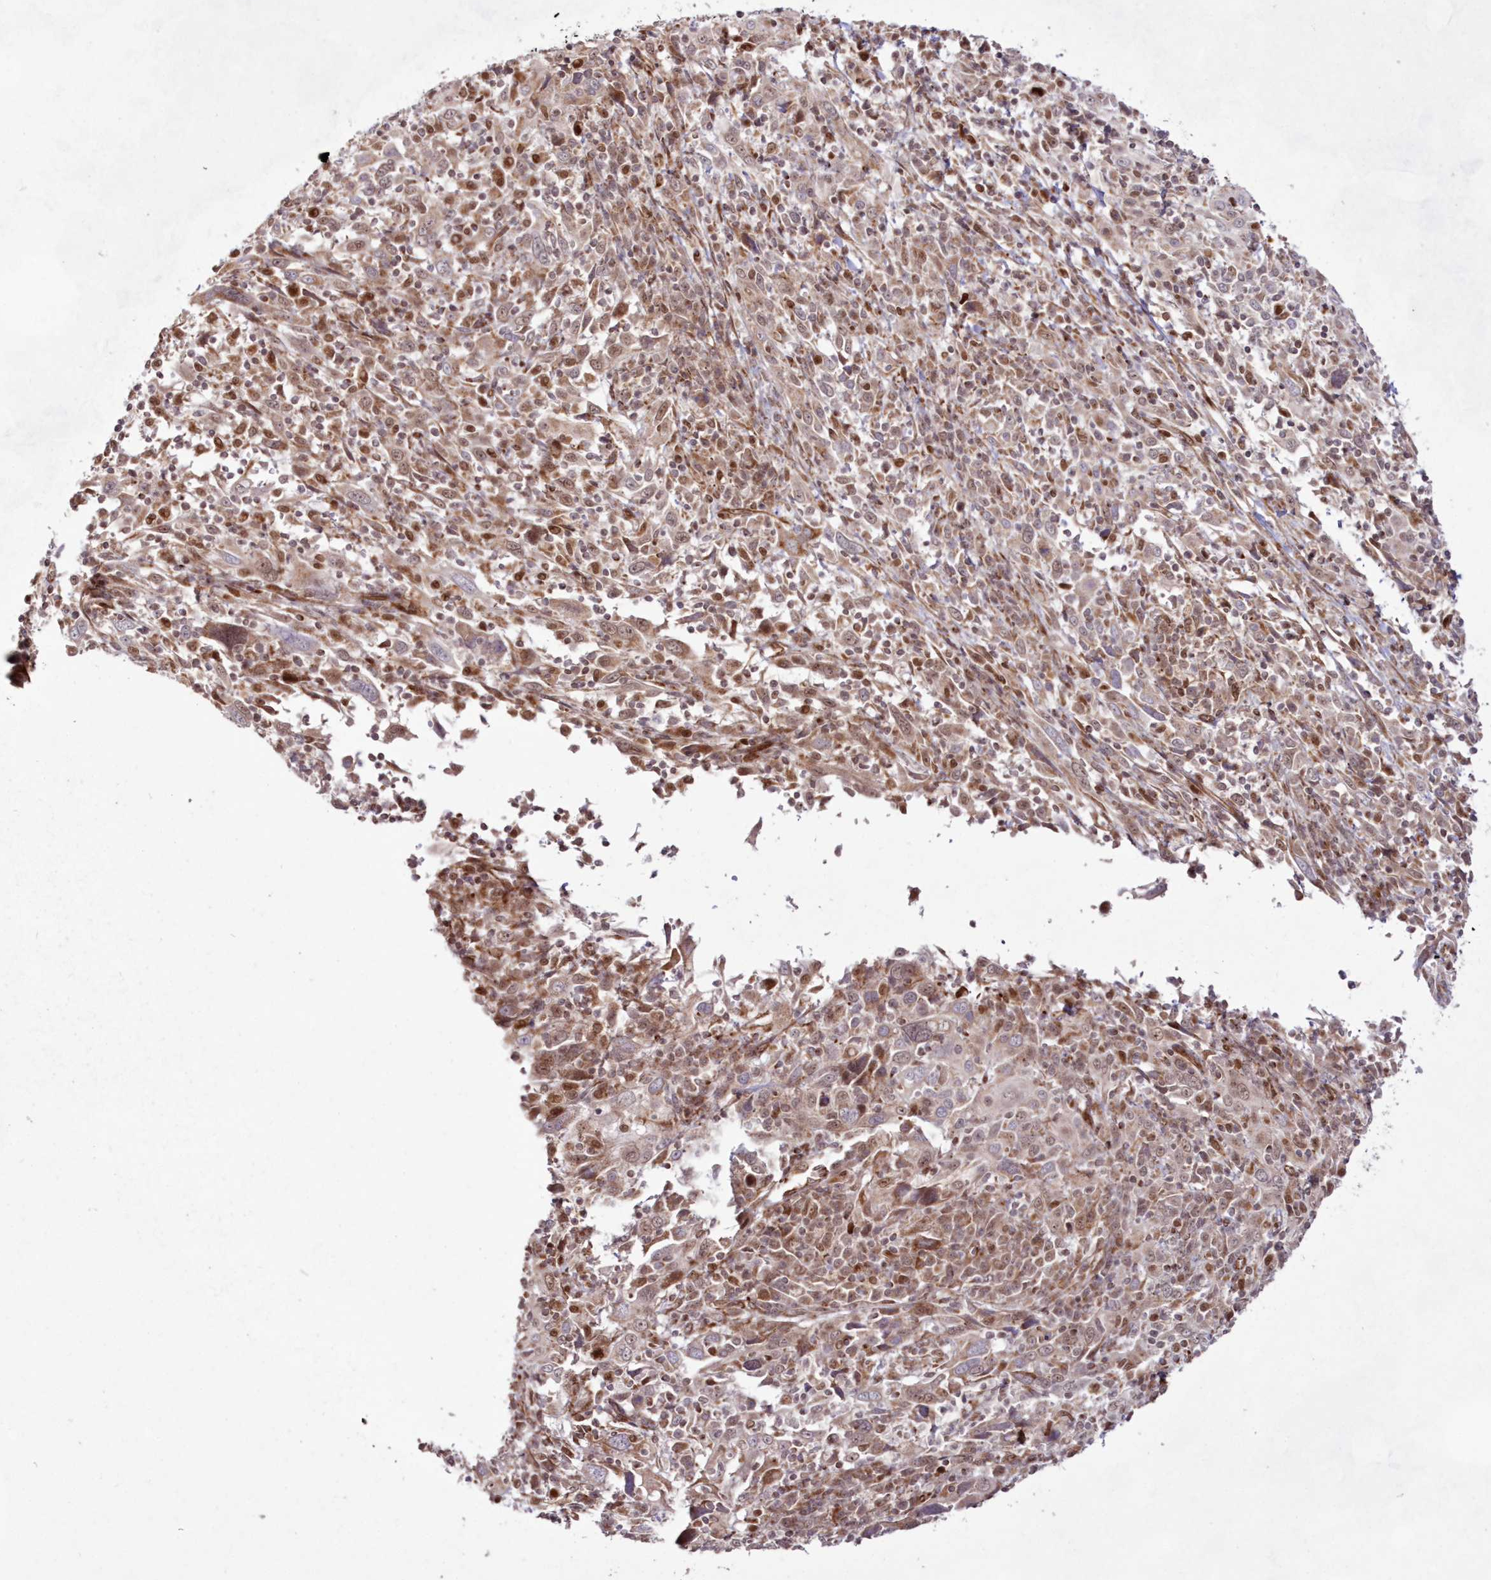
{"staining": {"intensity": "weak", "quantity": ">75%", "location": "nuclear"}, "tissue": "cervical cancer", "cell_type": "Tumor cells", "image_type": "cancer", "snomed": [{"axis": "morphology", "description": "Squamous cell carcinoma, NOS"}, {"axis": "topography", "description": "Cervix"}], "caption": "A photomicrograph of human cervical cancer (squamous cell carcinoma) stained for a protein shows weak nuclear brown staining in tumor cells.", "gene": "SNIP1", "patient": {"sex": "female", "age": 46}}